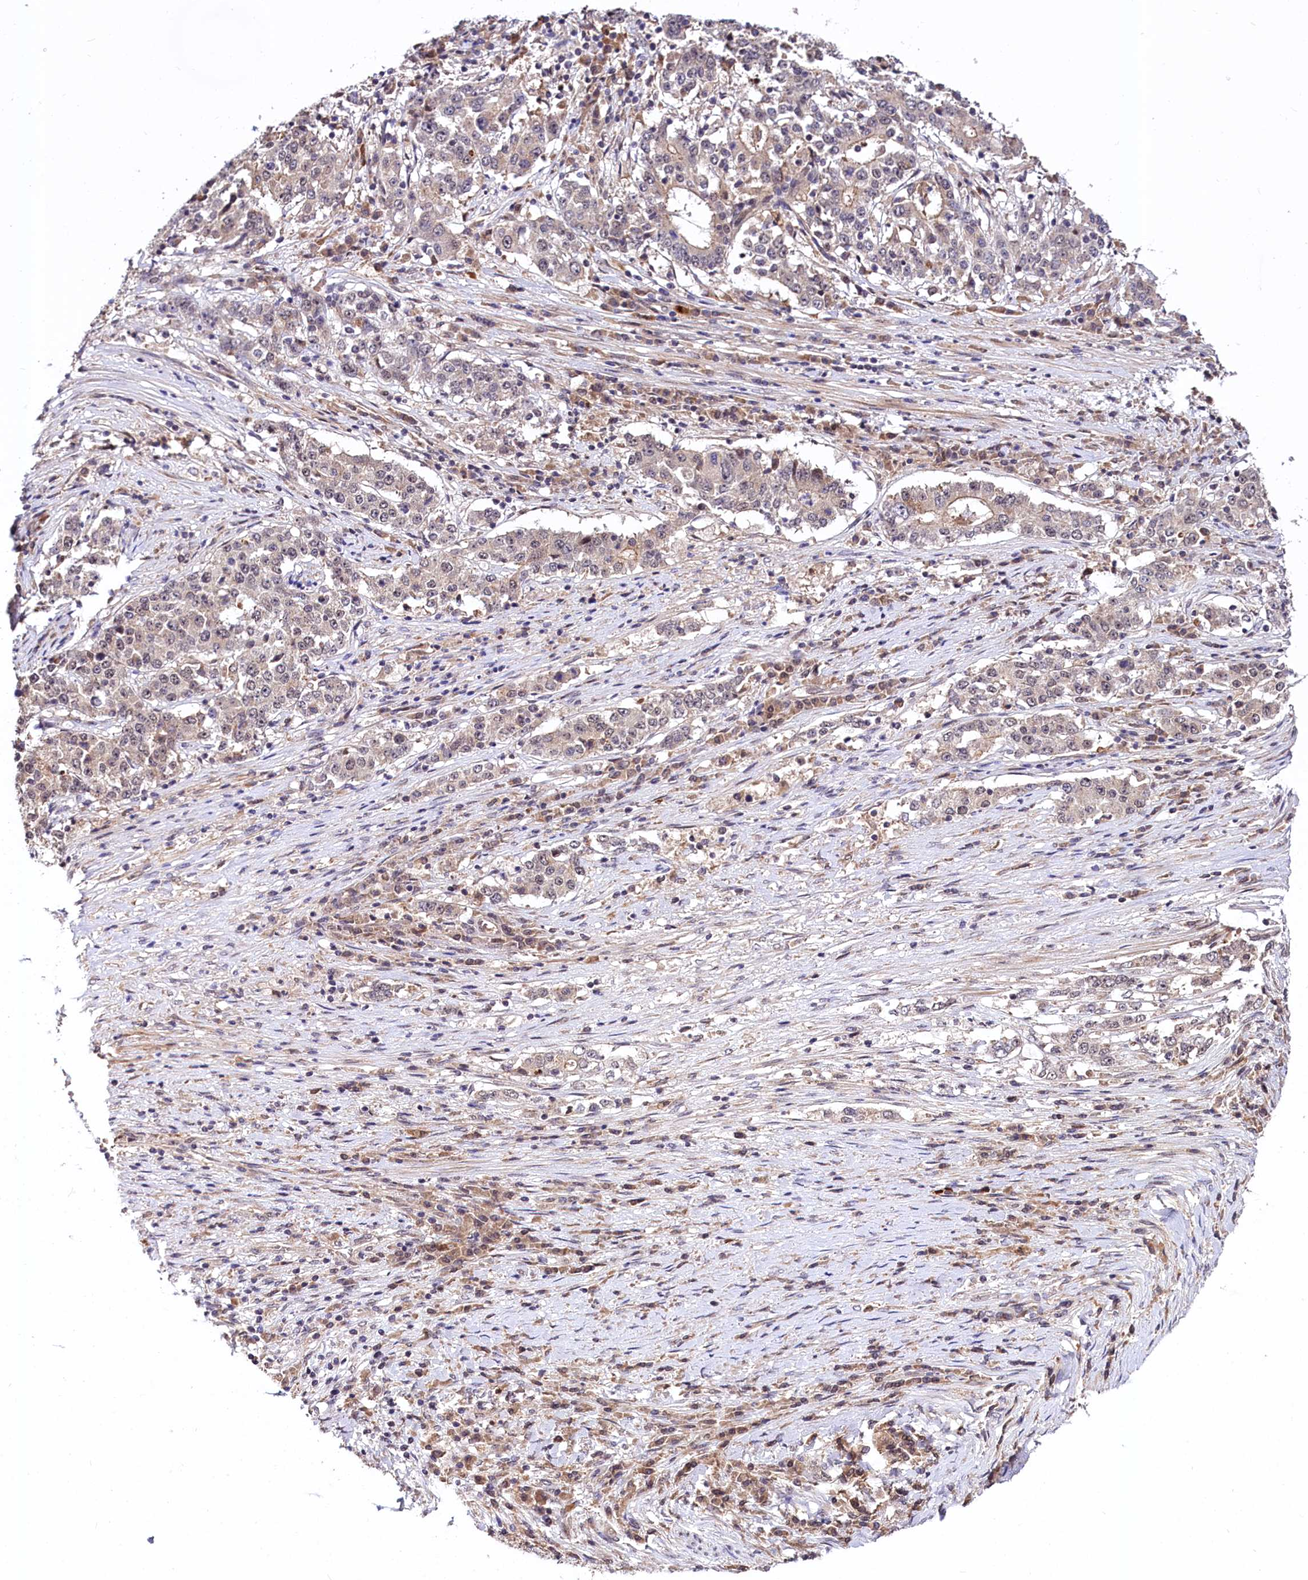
{"staining": {"intensity": "weak", "quantity": "<25%", "location": "nuclear"}, "tissue": "stomach cancer", "cell_type": "Tumor cells", "image_type": "cancer", "snomed": [{"axis": "morphology", "description": "Adenocarcinoma, NOS"}, {"axis": "topography", "description": "Stomach"}], "caption": "Immunohistochemical staining of human stomach adenocarcinoma exhibits no significant expression in tumor cells.", "gene": "UBE3A", "patient": {"sex": "male", "age": 59}}